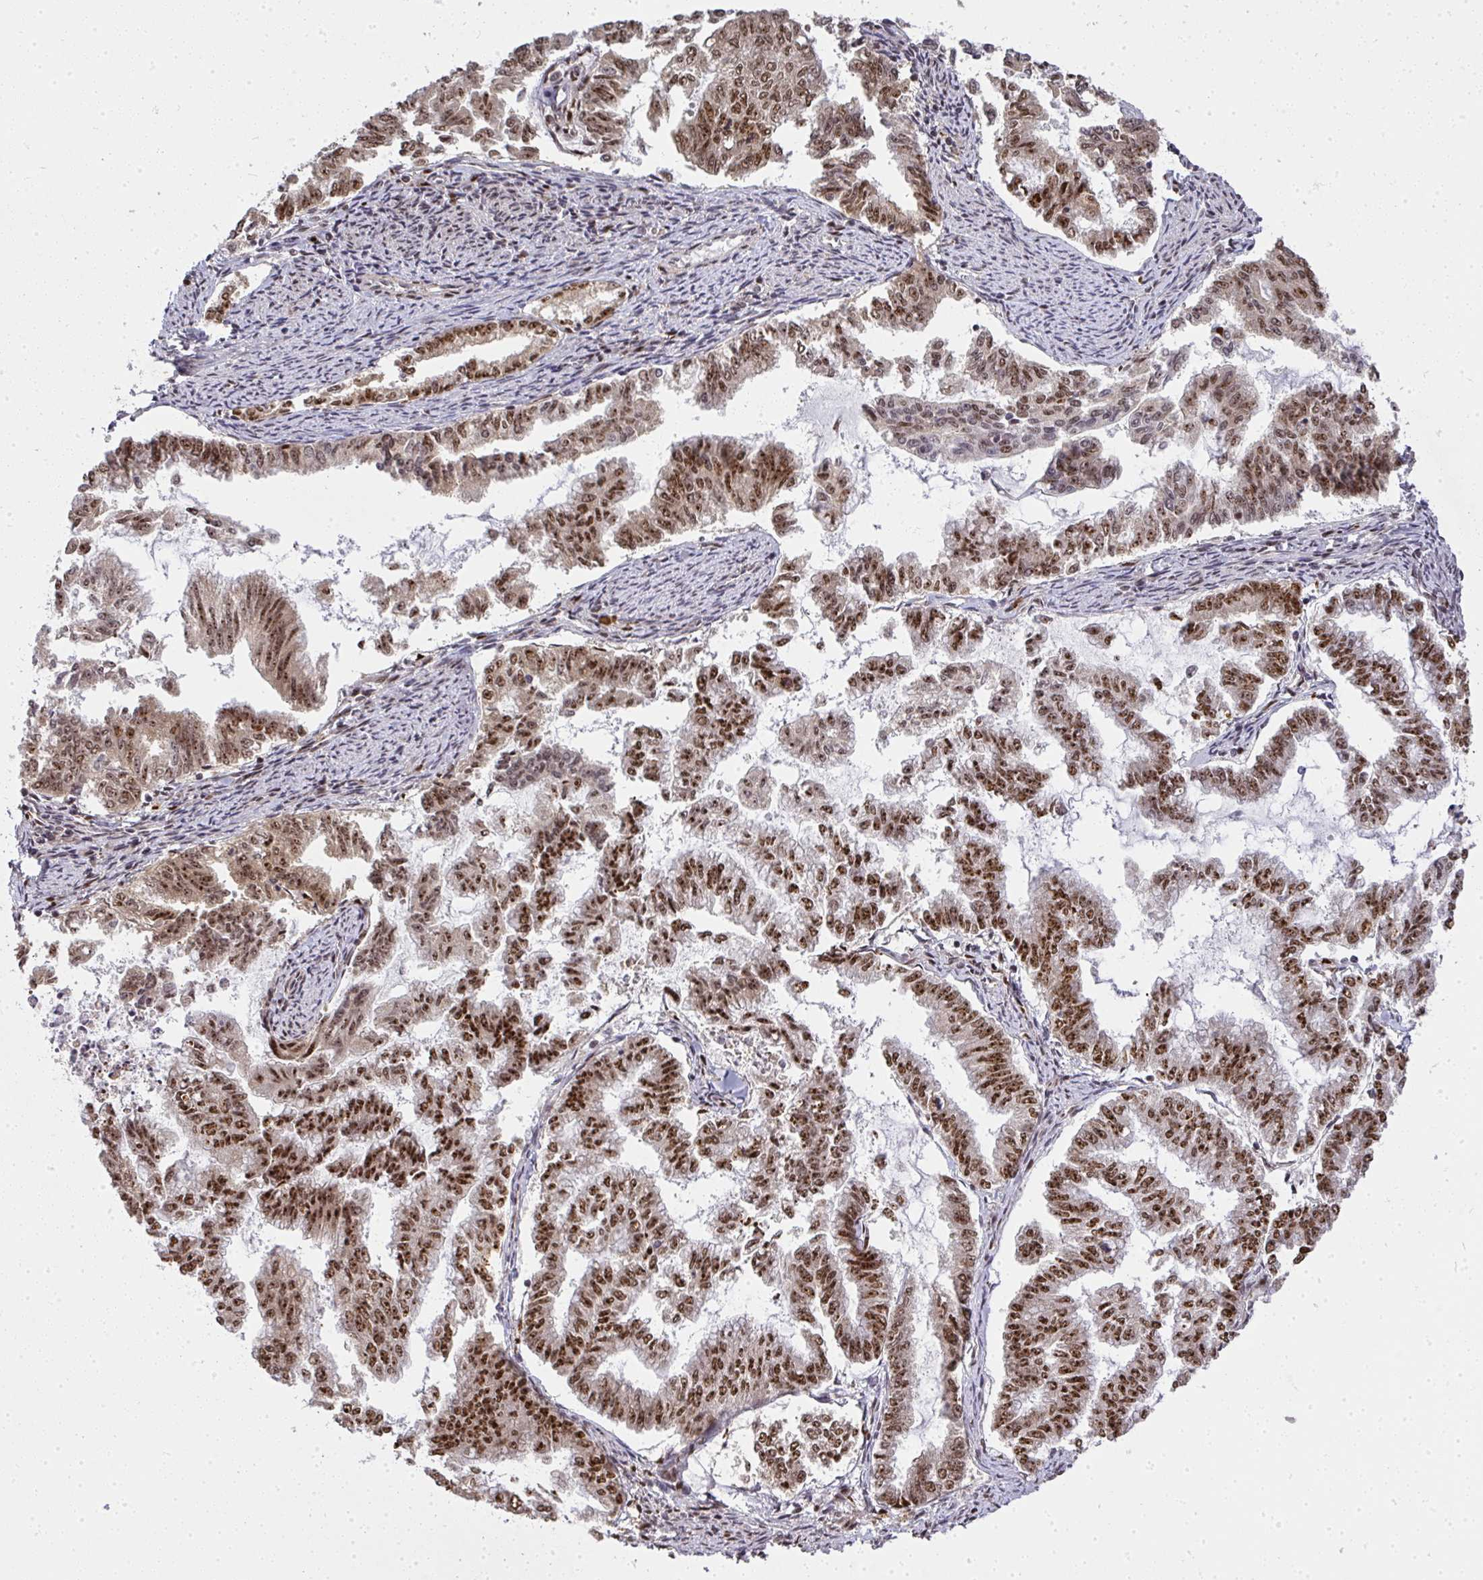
{"staining": {"intensity": "moderate", "quantity": ">75%", "location": "nuclear"}, "tissue": "endometrial cancer", "cell_type": "Tumor cells", "image_type": "cancer", "snomed": [{"axis": "morphology", "description": "Adenocarcinoma, NOS"}, {"axis": "topography", "description": "Endometrium"}], "caption": "Immunohistochemical staining of endometrial cancer reveals medium levels of moderate nuclear staining in approximately >75% of tumor cells.", "gene": "U2AF1", "patient": {"sex": "female", "age": 79}}